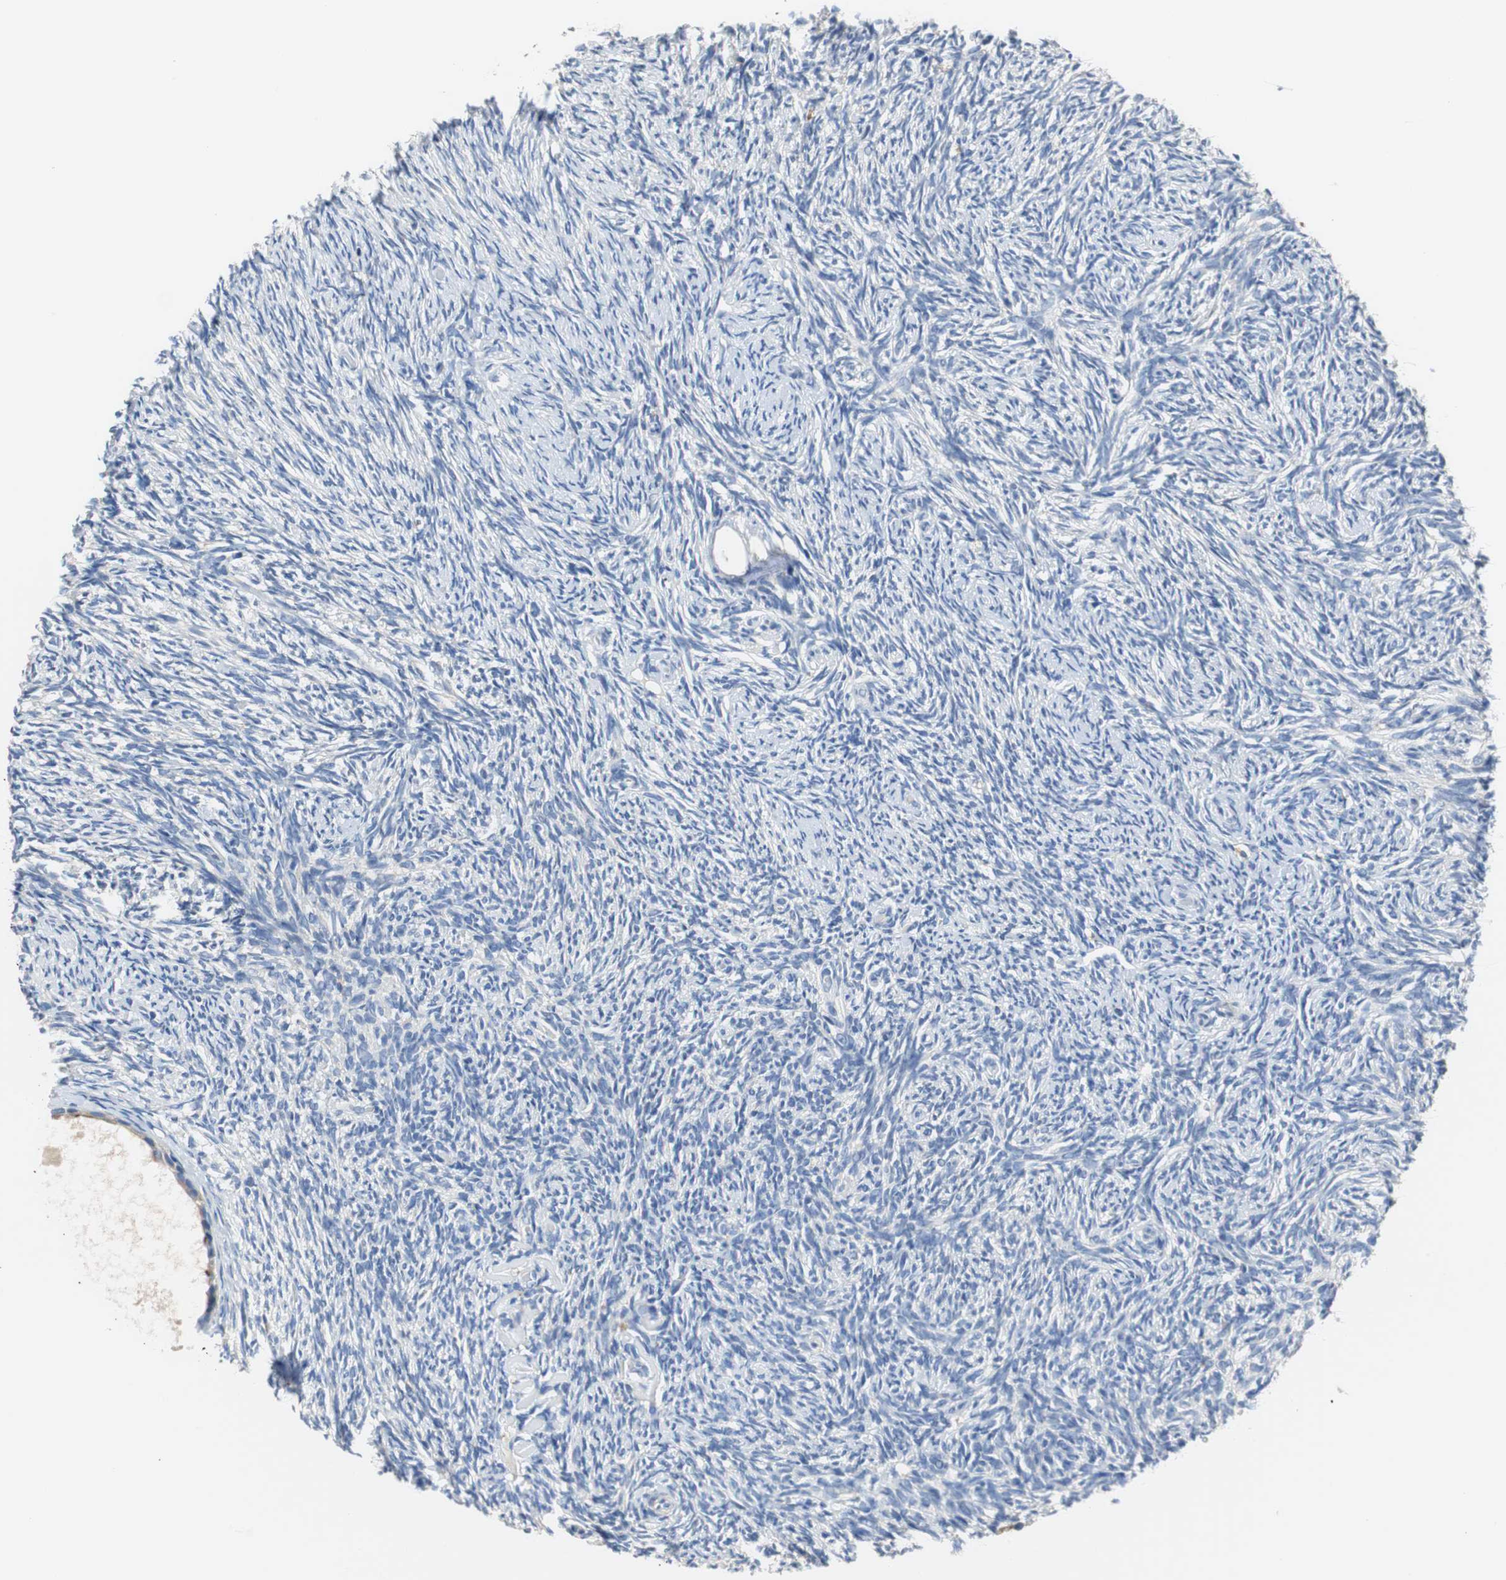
{"staining": {"intensity": "negative", "quantity": "none", "location": "none"}, "tissue": "ovary", "cell_type": "Ovarian stroma cells", "image_type": "normal", "snomed": [{"axis": "morphology", "description": "Normal tissue, NOS"}, {"axis": "topography", "description": "Ovary"}], "caption": "A micrograph of human ovary is negative for staining in ovarian stroma cells. Brightfield microscopy of immunohistochemistry stained with DAB (brown) and hematoxylin (blue), captured at high magnification.", "gene": "VAMP8", "patient": {"sex": "female", "age": 60}}